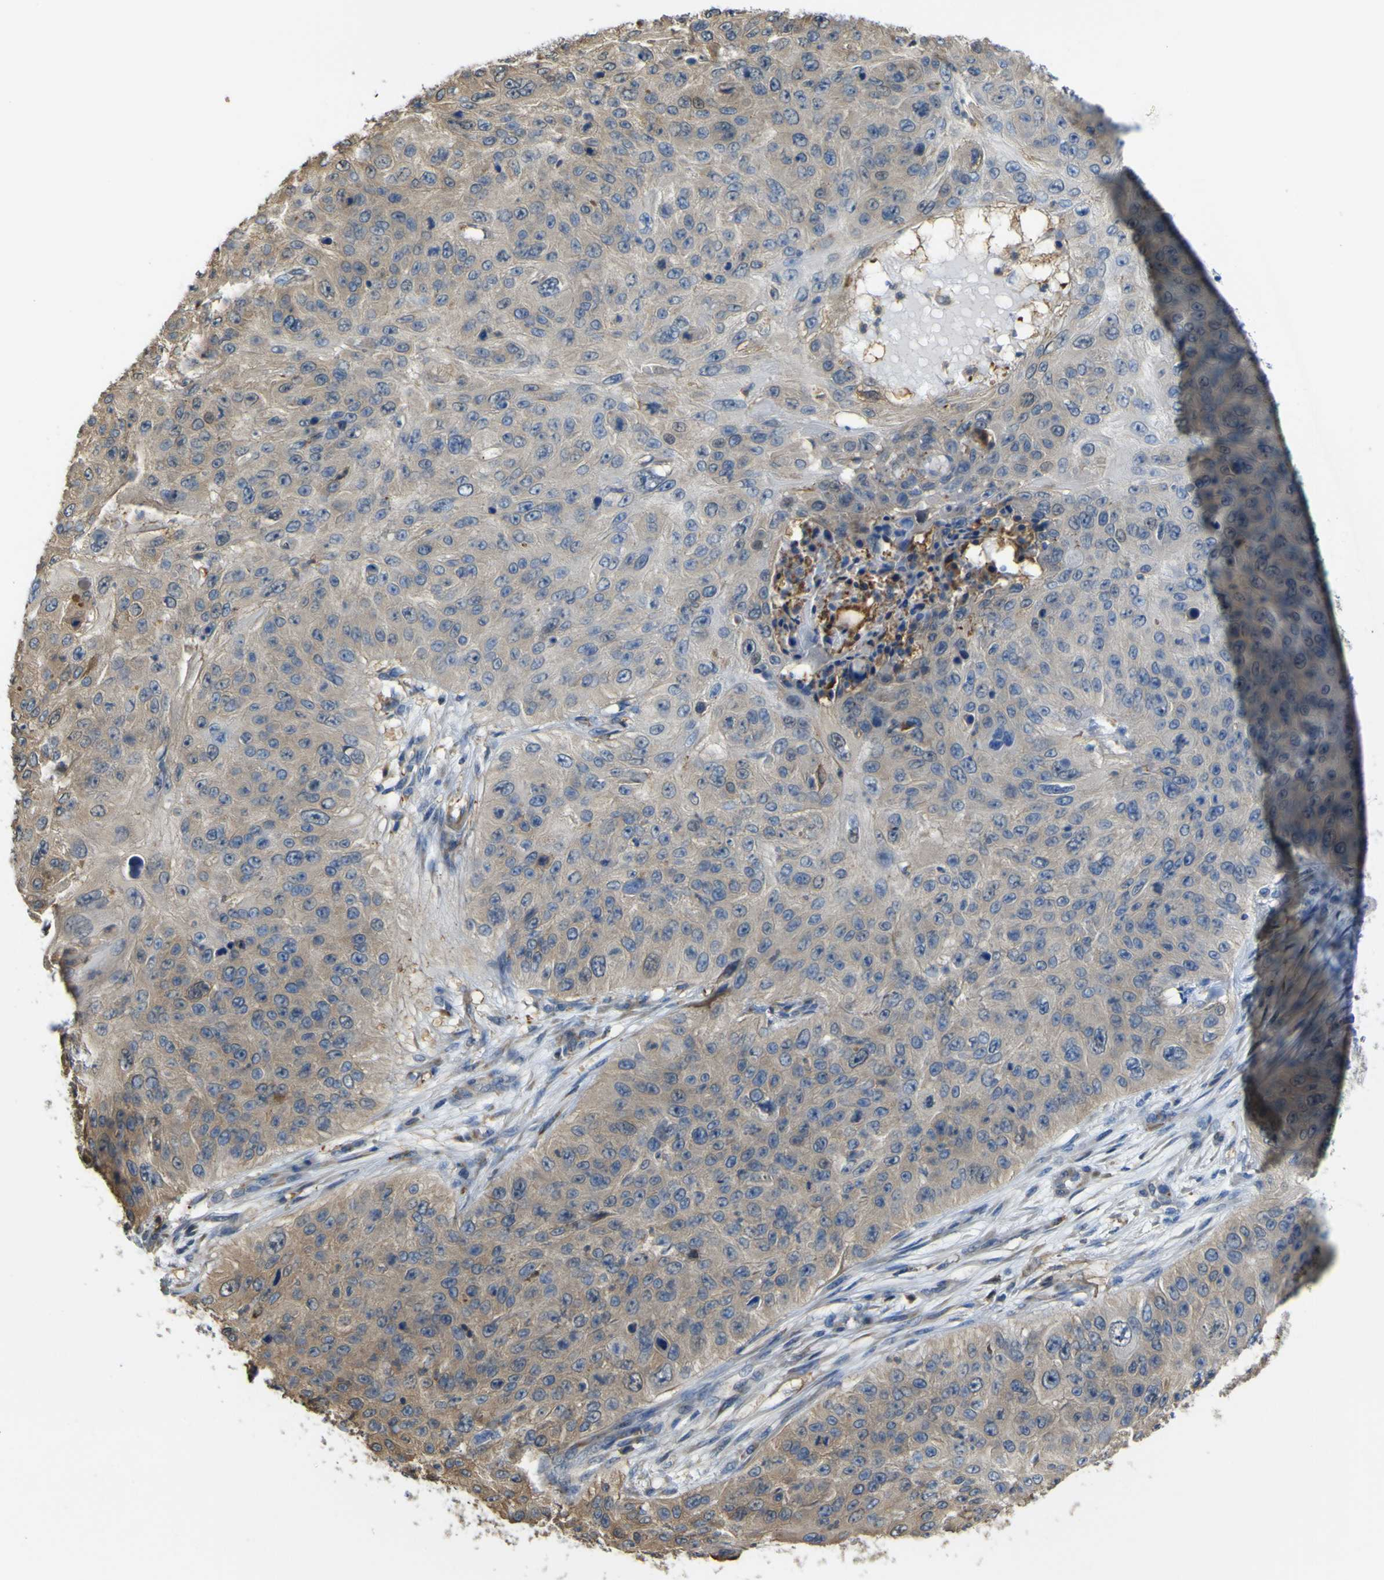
{"staining": {"intensity": "moderate", "quantity": ">75%", "location": "cytoplasmic/membranous"}, "tissue": "skin cancer", "cell_type": "Tumor cells", "image_type": "cancer", "snomed": [{"axis": "morphology", "description": "Squamous cell carcinoma, NOS"}, {"axis": "topography", "description": "Skin"}], "caption": "A micrograph showing moderate cytoplasmic/membranous expression in about >75% of tumor cells in skin cancer (squamous cell carcinoma), as visualized by brown immunohistochemical staining.", "gene": "ABHD3", "patient": {"sex": "female", "age": 80}}